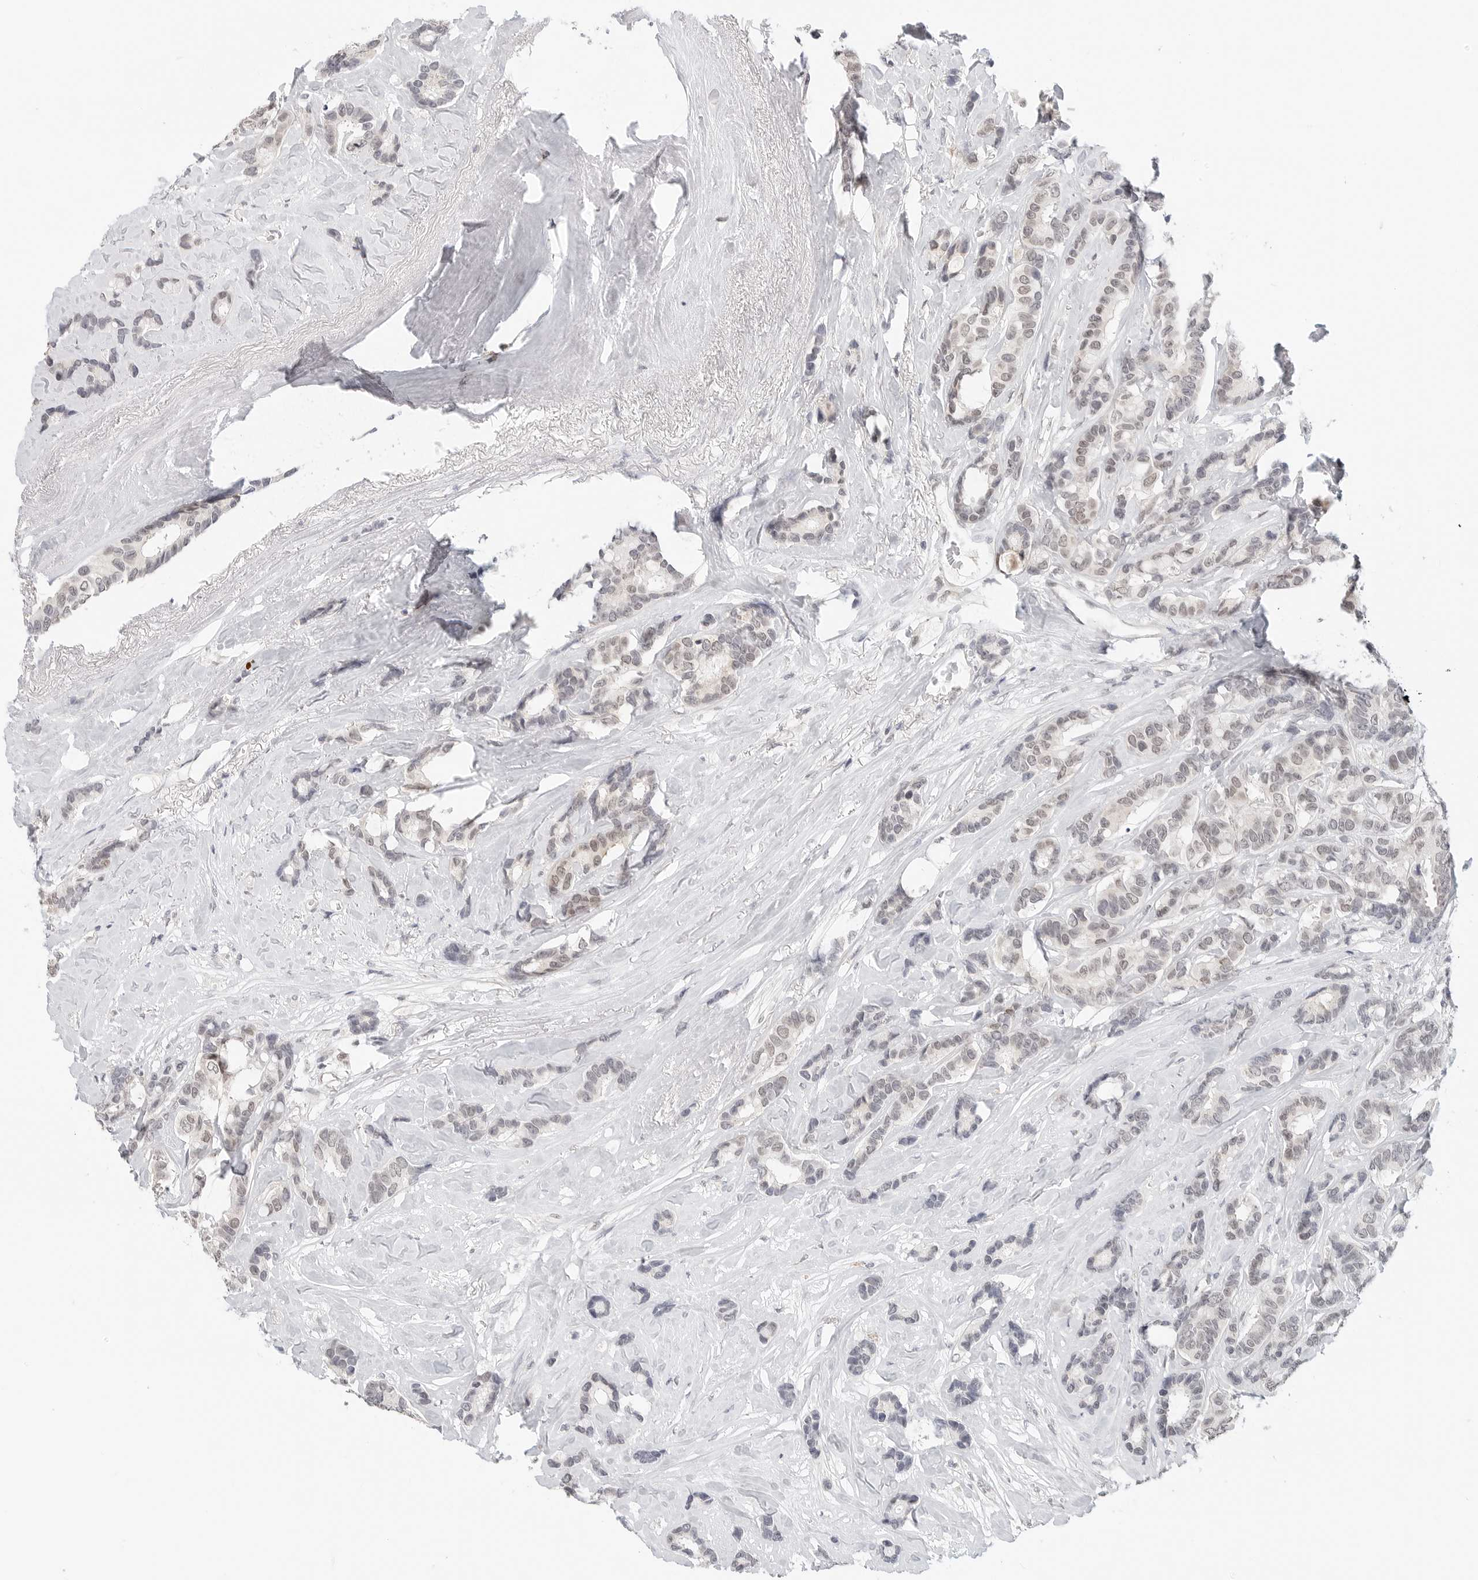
{"staining": {"intensity": "weak", "quantity": "25%-75%", "location": "nuclear"}, "tissue": "breast cancer", "cell_type": "Tumor cells", "image_type": "cancer", "snomed": [{"axis": "morphology", "description": "Duct carcinoma"}, {"axis": "topography", "description": "Breast"}], "caption": "DAB immunohistochemical staining of human breast cancer (intraductal carcinoma) demonstrates weak nuclear protein positivity in approximately 25%-75% of tumor cells.", "gene": "TSEN2", "patient": {"sex": "female", "age": 87}}